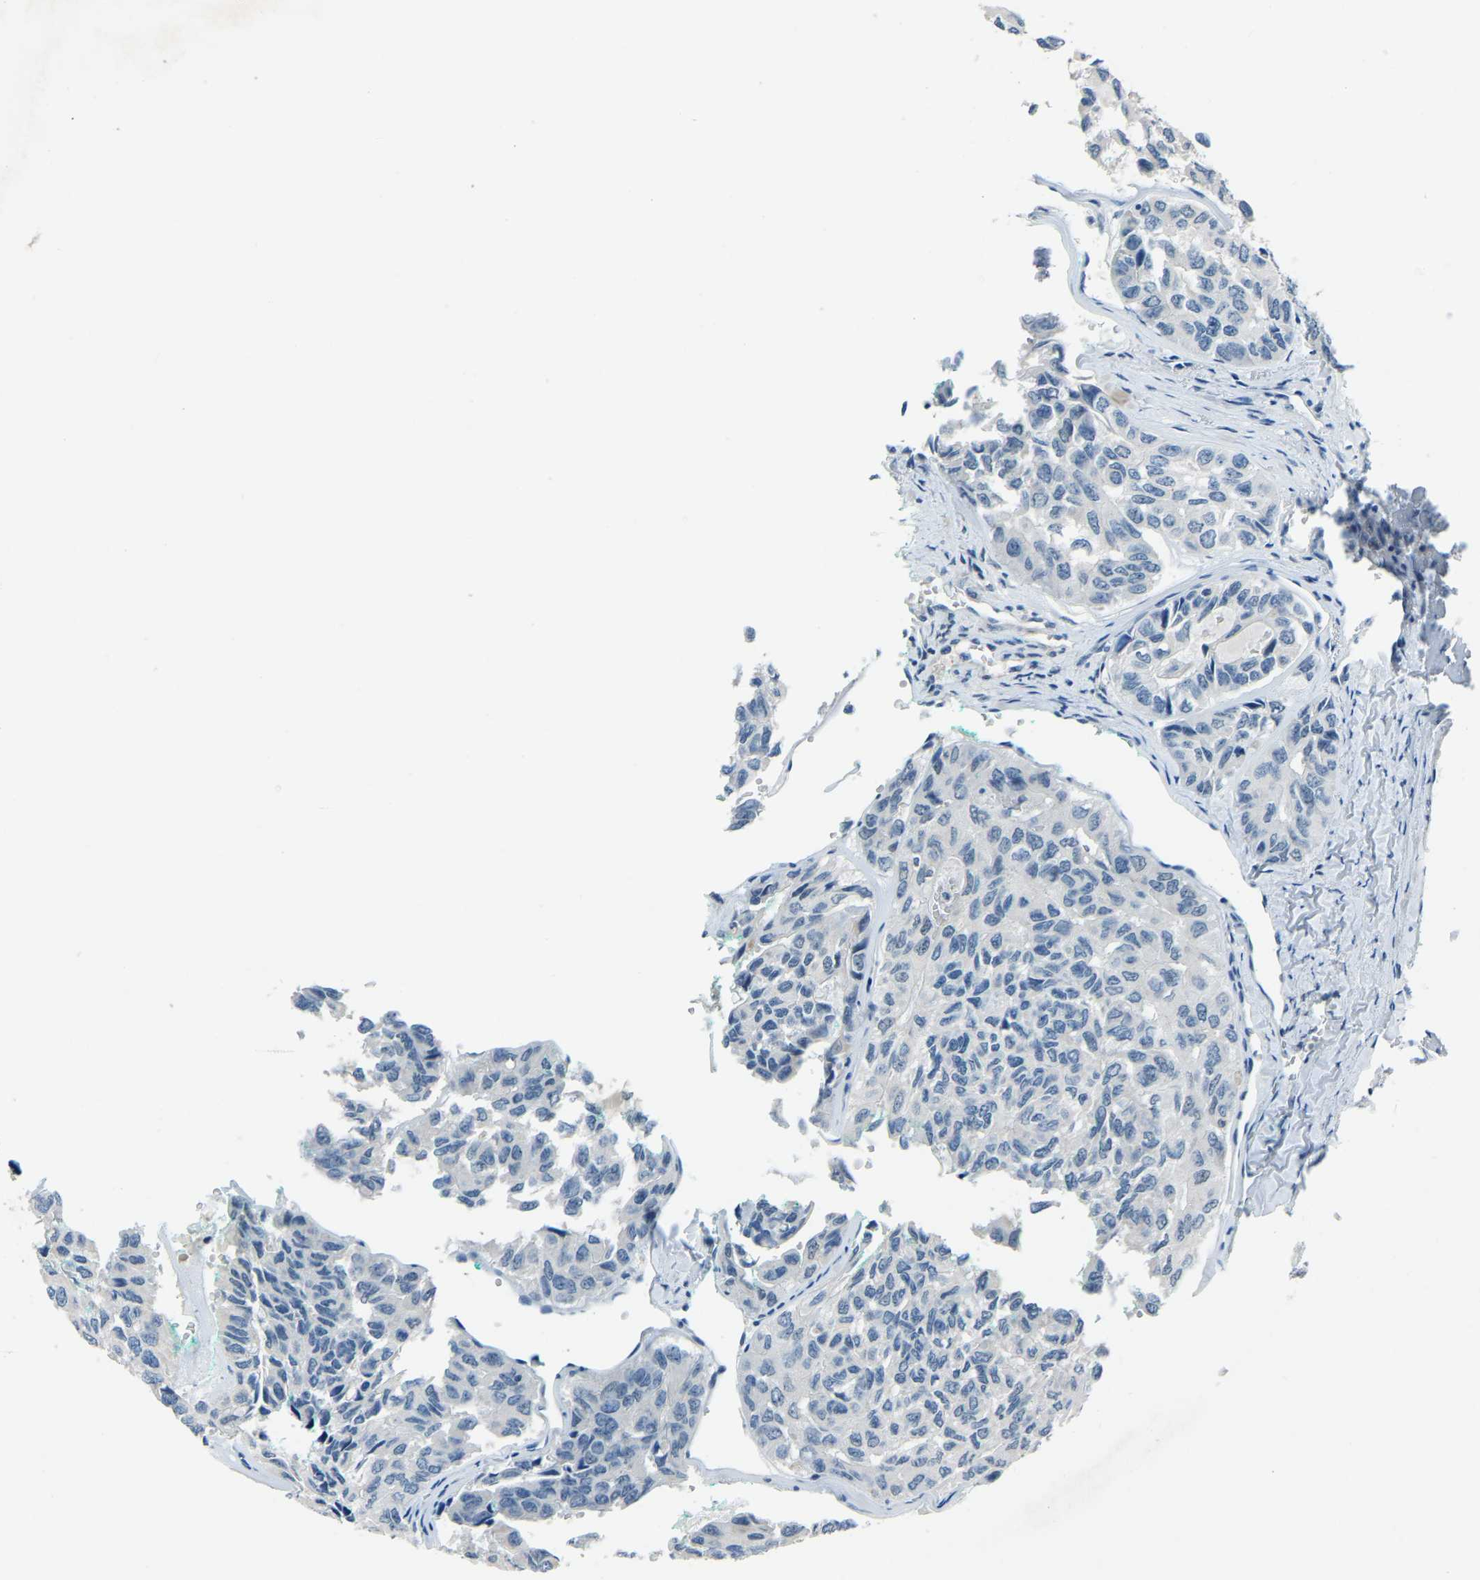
{"staining": {"intensity": "negative", "quantity": "none", "location": "none"}, "tissue": "head and neck cancer", "cell_type": "Tumor cells", "image_type": "cancer", "snomed": [{"axis": "morphology", "description": "Adenocarcinoma, NOS"}, {"axis": "topography", "description": "Salivary gland, NOS"}, {"axis": "topography", "description": "Head-Neck"}], "caption": "There is no significant staining in tumor cells of adenocarcinoma (head and neck).", "gene": "XIRP1", "patient": {"sex": "female", "age": 76}}